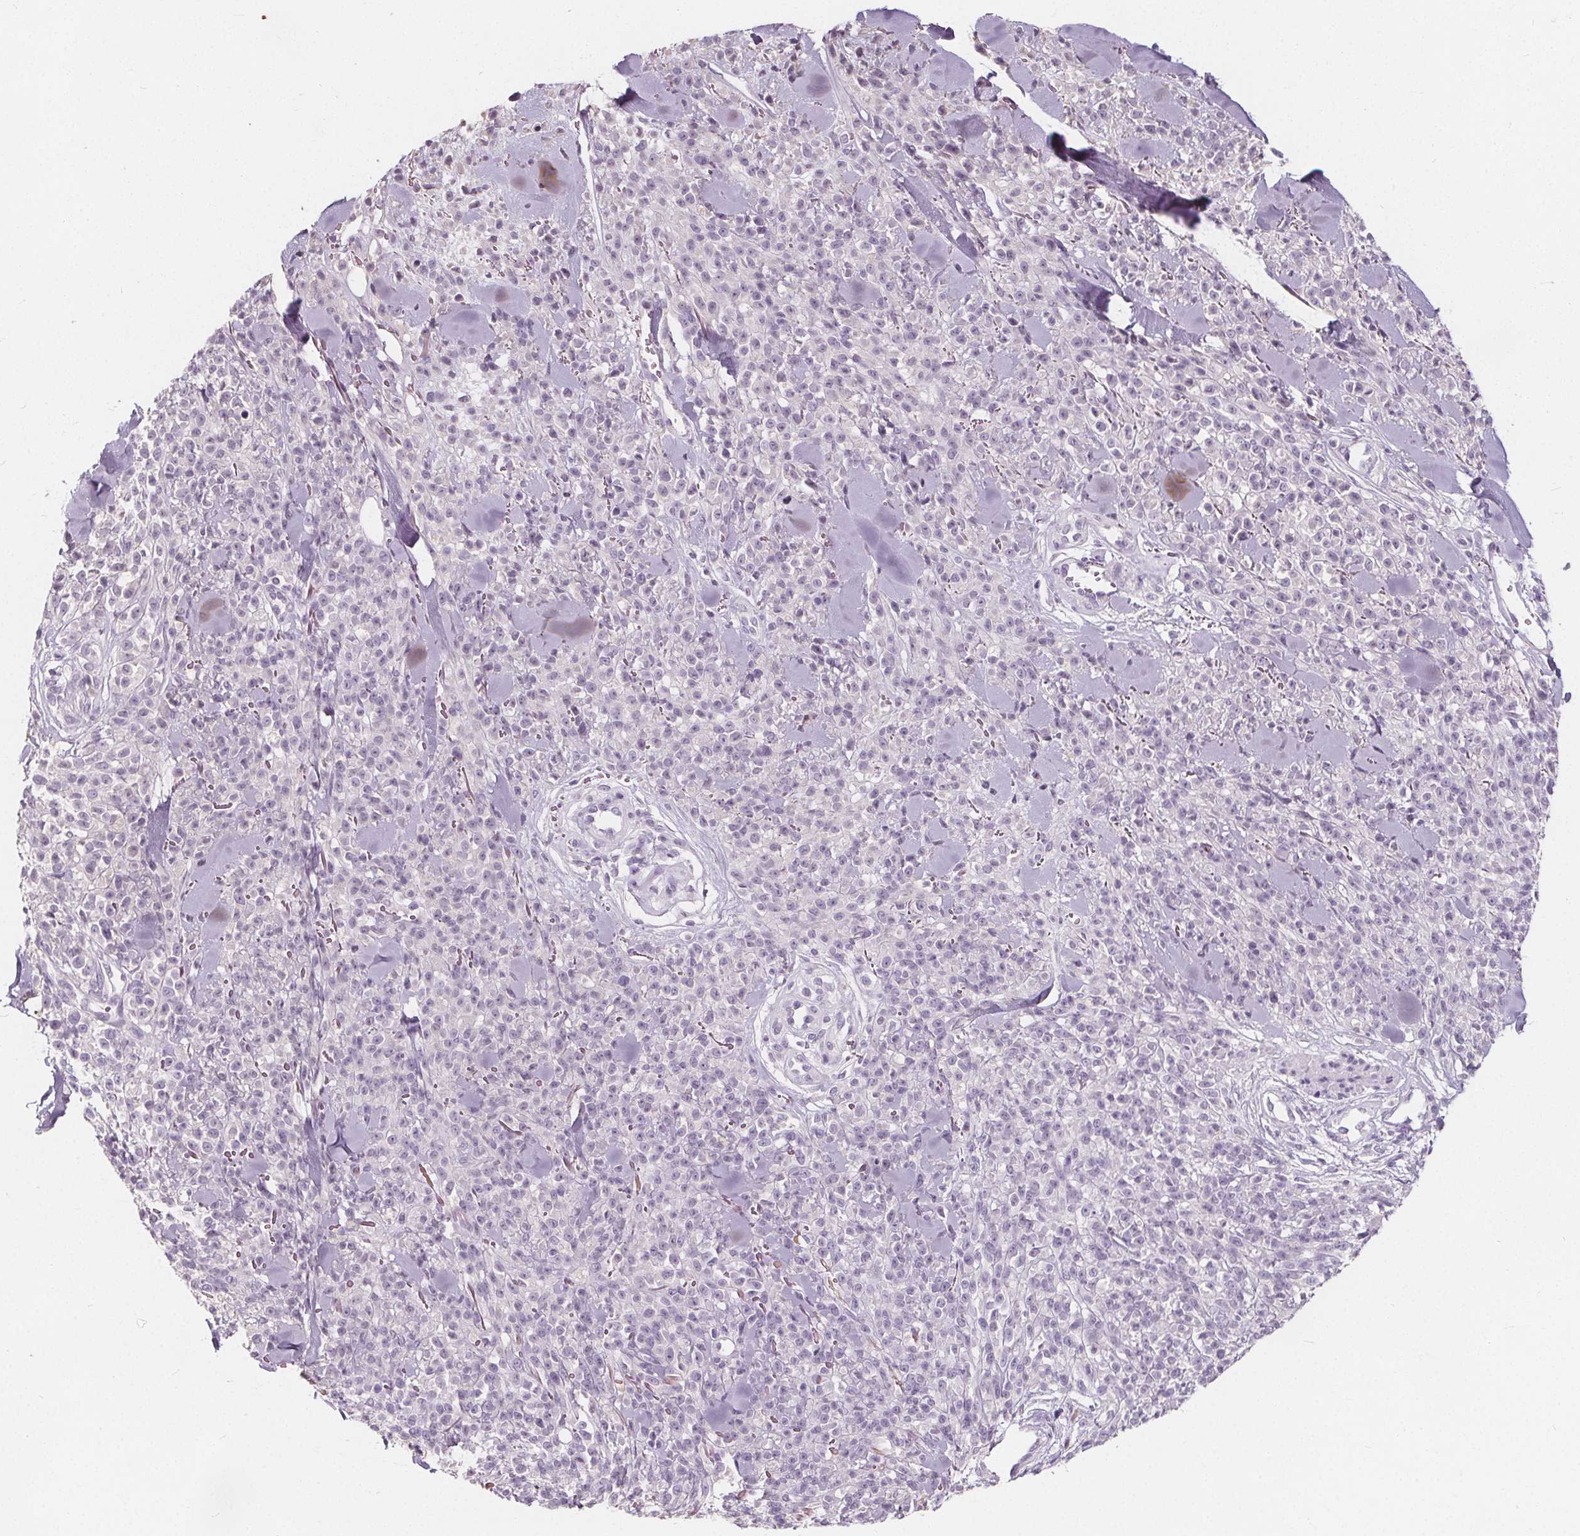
{"staining": {"intensity": "negative", "quantity": "none", "location": "none"}, "tissue": "melanoma", "cell_type": "Tumor cells", "image_type": "cancer", "snomed": [{"axis": "morphology", "description": "Malignant melanoma, NOS"}, {"axis": "topography", "description": "Skin"}, {"axis": "topography", "description": "Skin of trunk"}], "caption": "Photomicrograph shows no significant protein staining in tumor cells of melanoma.", "gene": "PLA2G2E", "patient": {"sex": "male", "age": 74}}